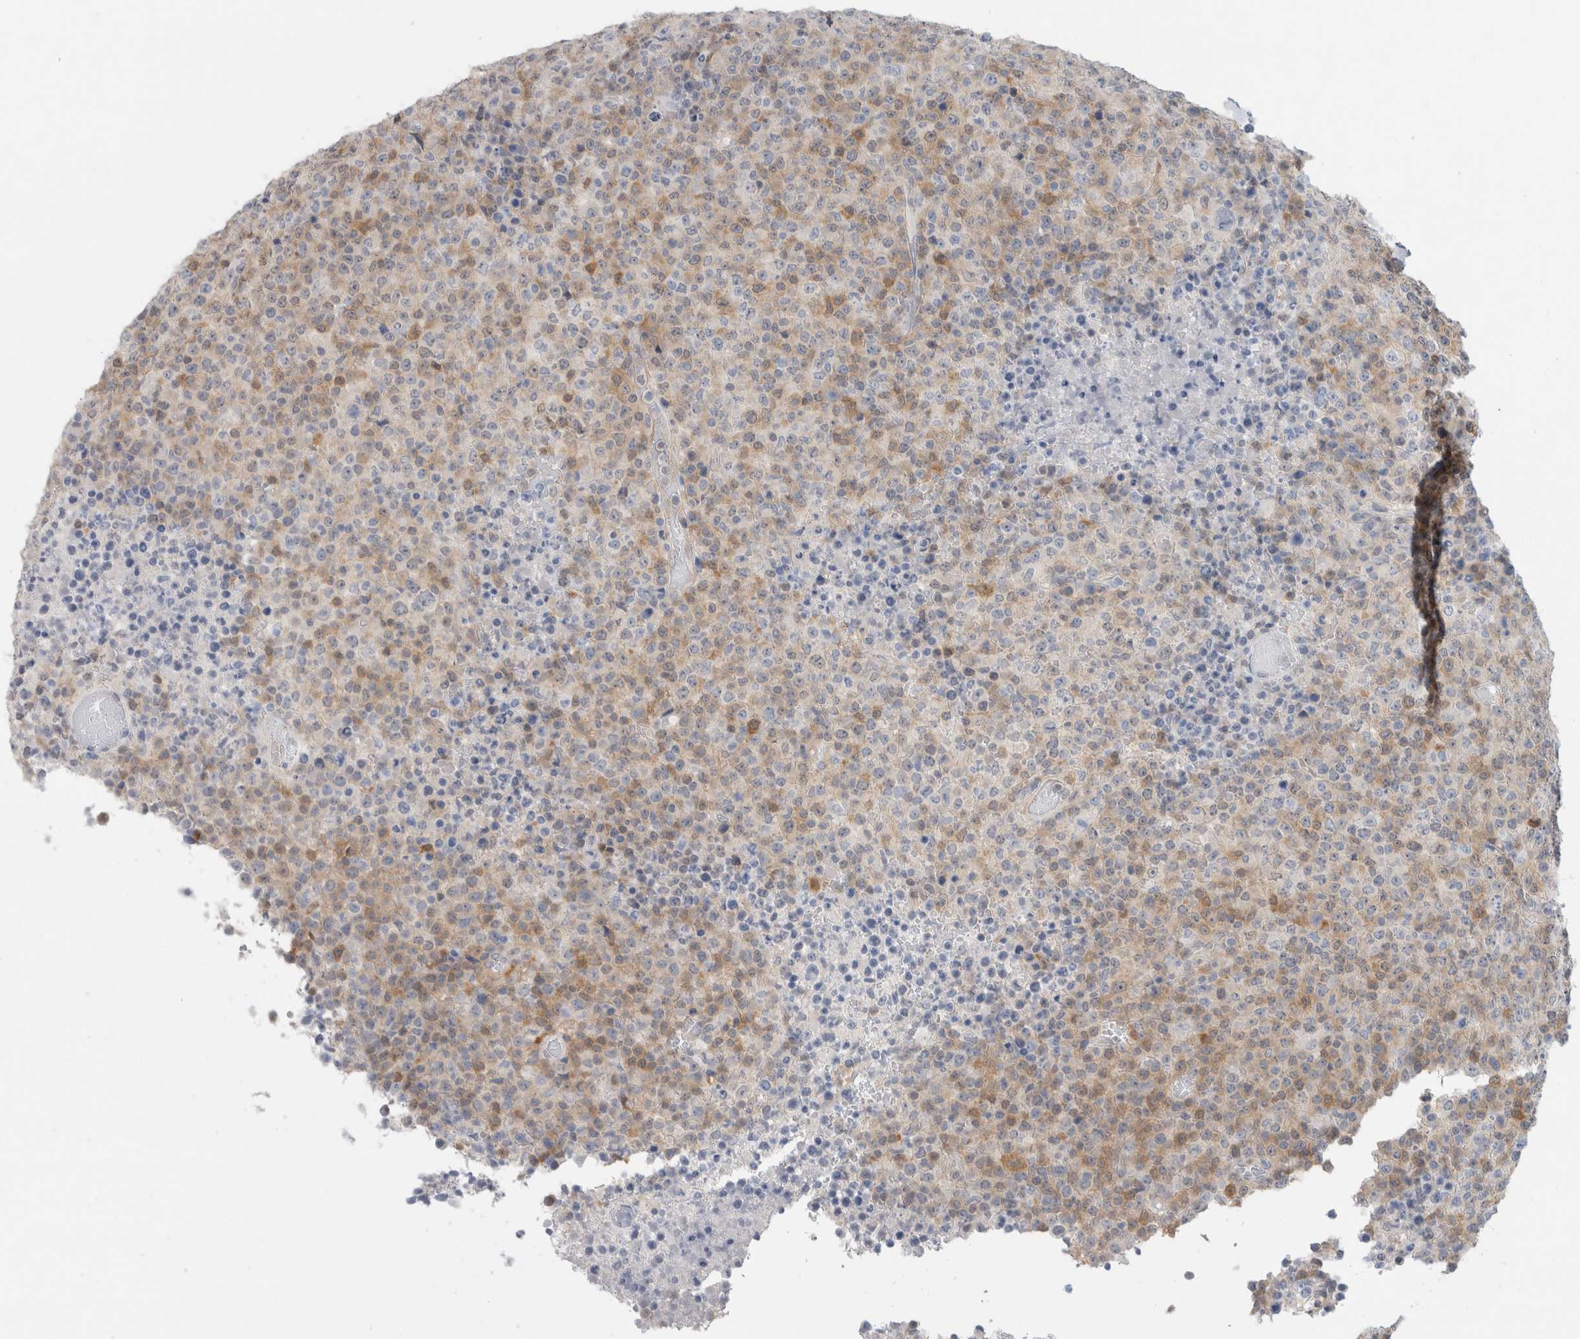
{"staining": {"intensity": "moderate", "quantity": "<25%", "location": "cytoplasmic/membranous"}, "tissue": "lymphoma", "cell_type": "Tumor cells", "image_type": "cancer", "snomed": [{"axis": "morphology", "description": "Malignant lymphoma, non-Hodgkin's type, High grade"}, {"axis": "topography", "description": "Lymph node"}], "caption": "Immunohistochemical staining of human malignant lymphoma, non-Hodgkin's type (high-grade) shows low levels of moderate cytoplasmic/membranous expression in about <25% of tumor cells.", "gene": "CASP6", "patient": {"sex": "male", "age": 13}}